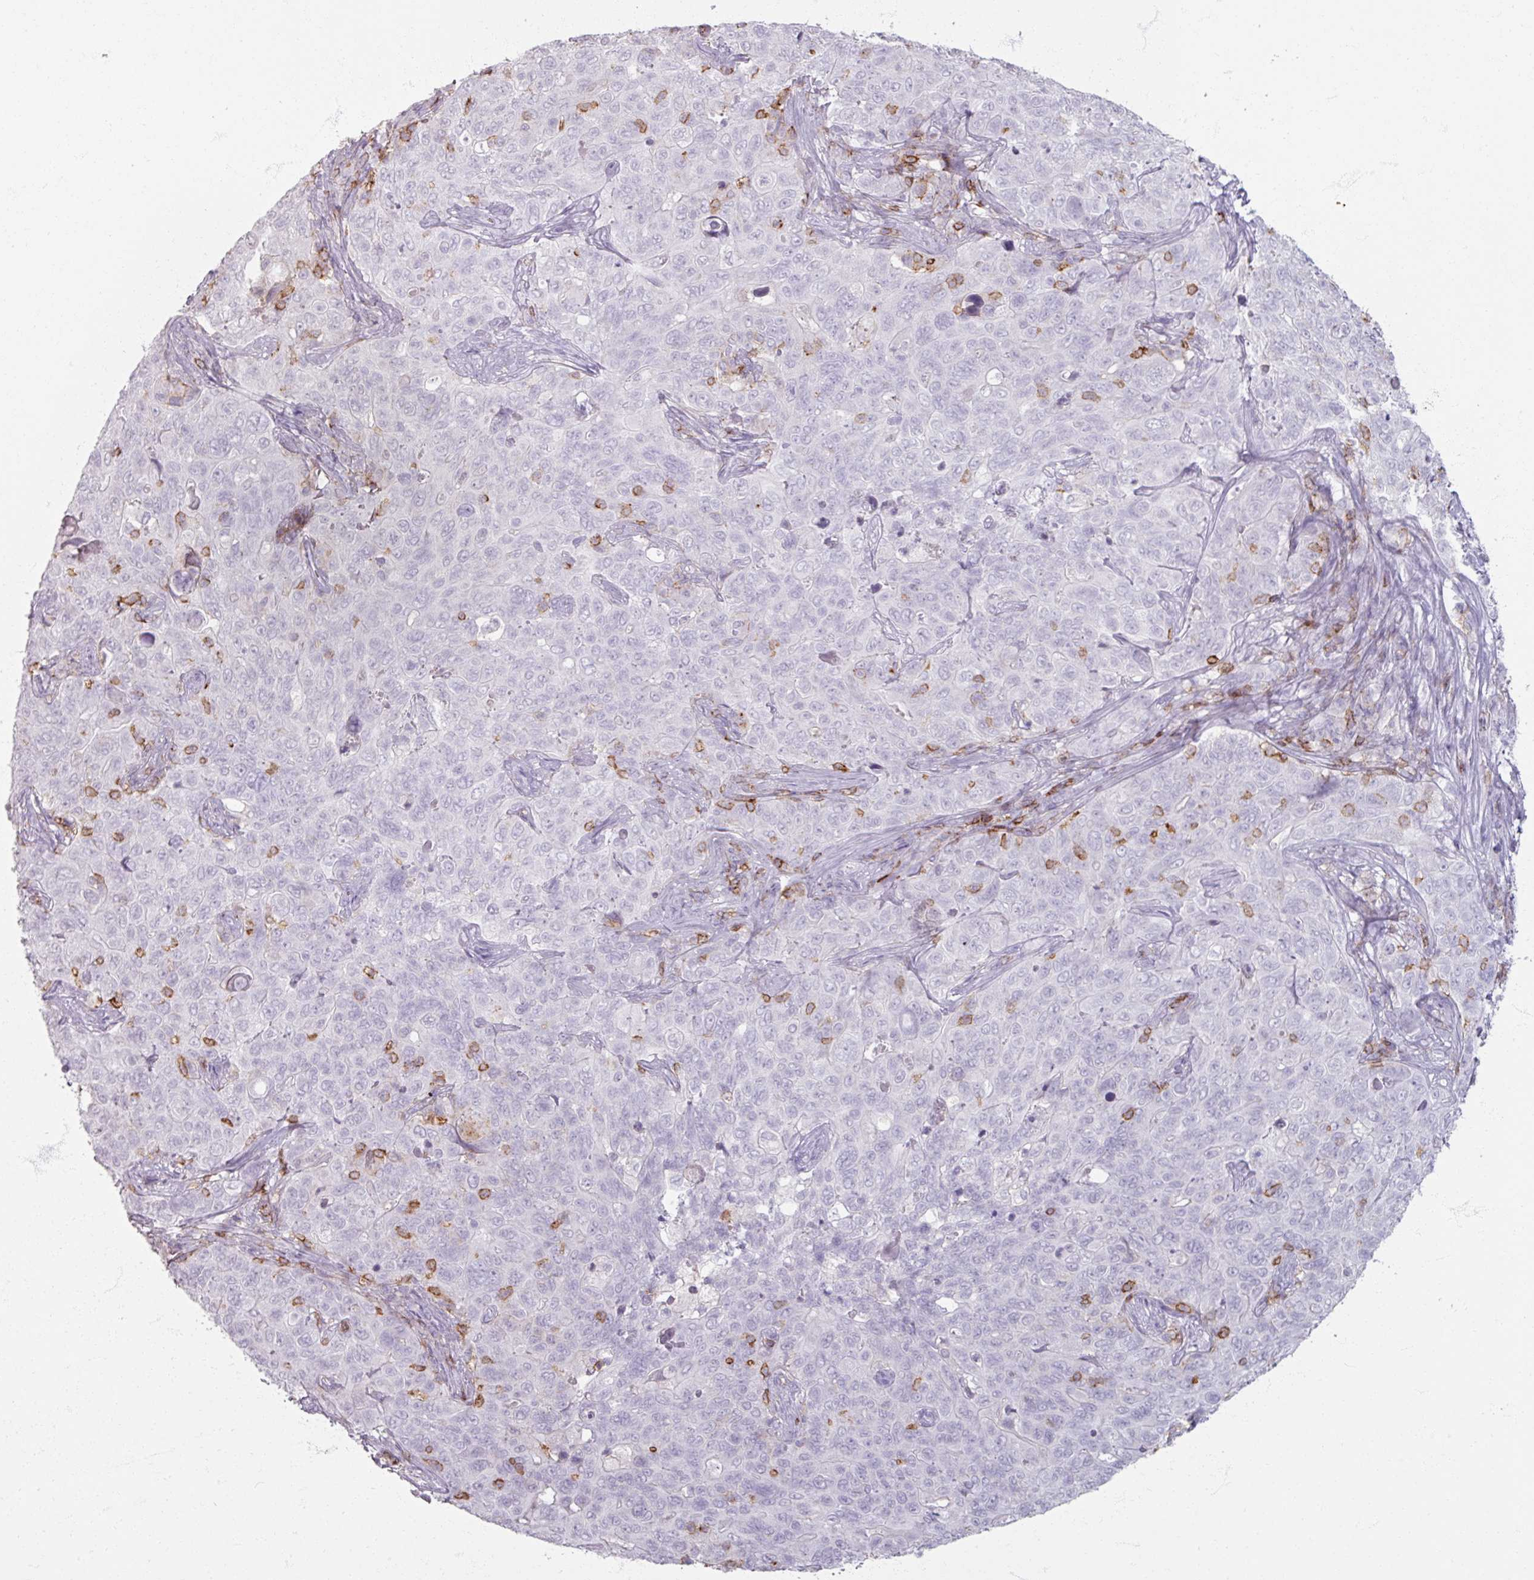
{"staining": {"intensity": "negative", "quantity": "none", "location": "none"}, "tissue": "pancreatic cancer", "cell_type": "Tumor cells", "image_type": "cancer", "snomed": [{"axis": "morphology", "description": "Adenocarcinoma, NOS"}, {"axis": "topography", "description": "Pancreas"}], "caption": "There is no significant staining in tumor cells of pancreatic cancer.", "gene": "PTPRC", "patient": {"sex": "male", "age": 68}}